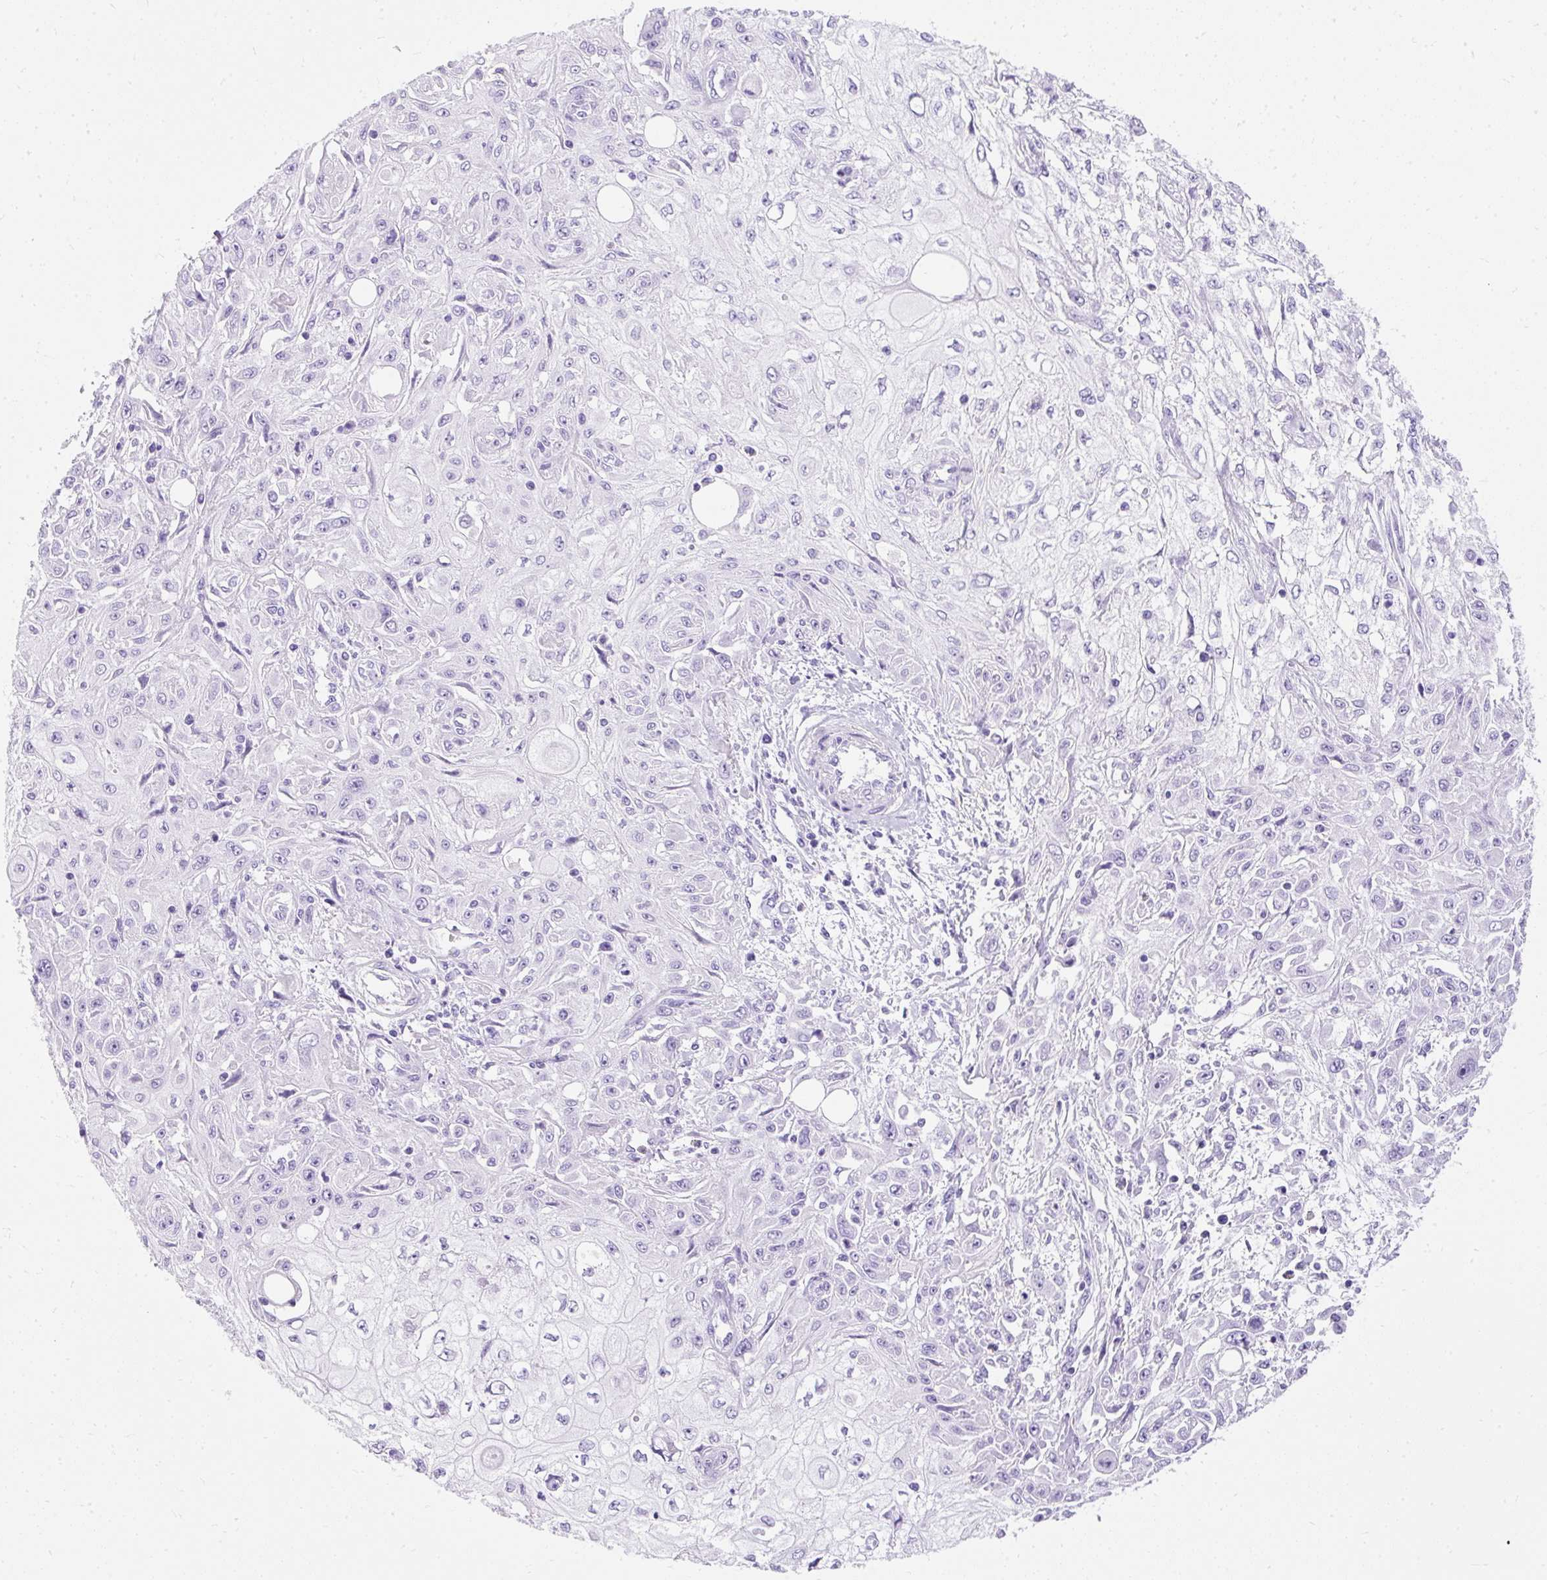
{"staining": {"intensity": "negative", "quantity": "none", "location": "none"}, "tissue": "skin cancer", "cell_type": "Tumor cells", "image_type": "cancer", "snomed": [{"axis": "morphology", "description": "Squamous cell carcinoma, NOS"}, {"axis": "morphology", "description": "Squamous cell carcinoma, metastatic, NOS"}, {"axis": "topography", "description": "Skin"}, {"axis": "topography", "description": "Lymph node"}], "caption": "IHC image of neoplastic tissue: squamous cell carcinoma (skin) stained with DAB (3,3'-diaminobenzidine) reveals no significant protein positivity in tumor cells. Brightfield microscopy of IHC stained with DAB (brown) and hematoxylin (blue), captured at high magnification.", "gene": "PVALB", "patient": {"sex": "male", "age": 75}}